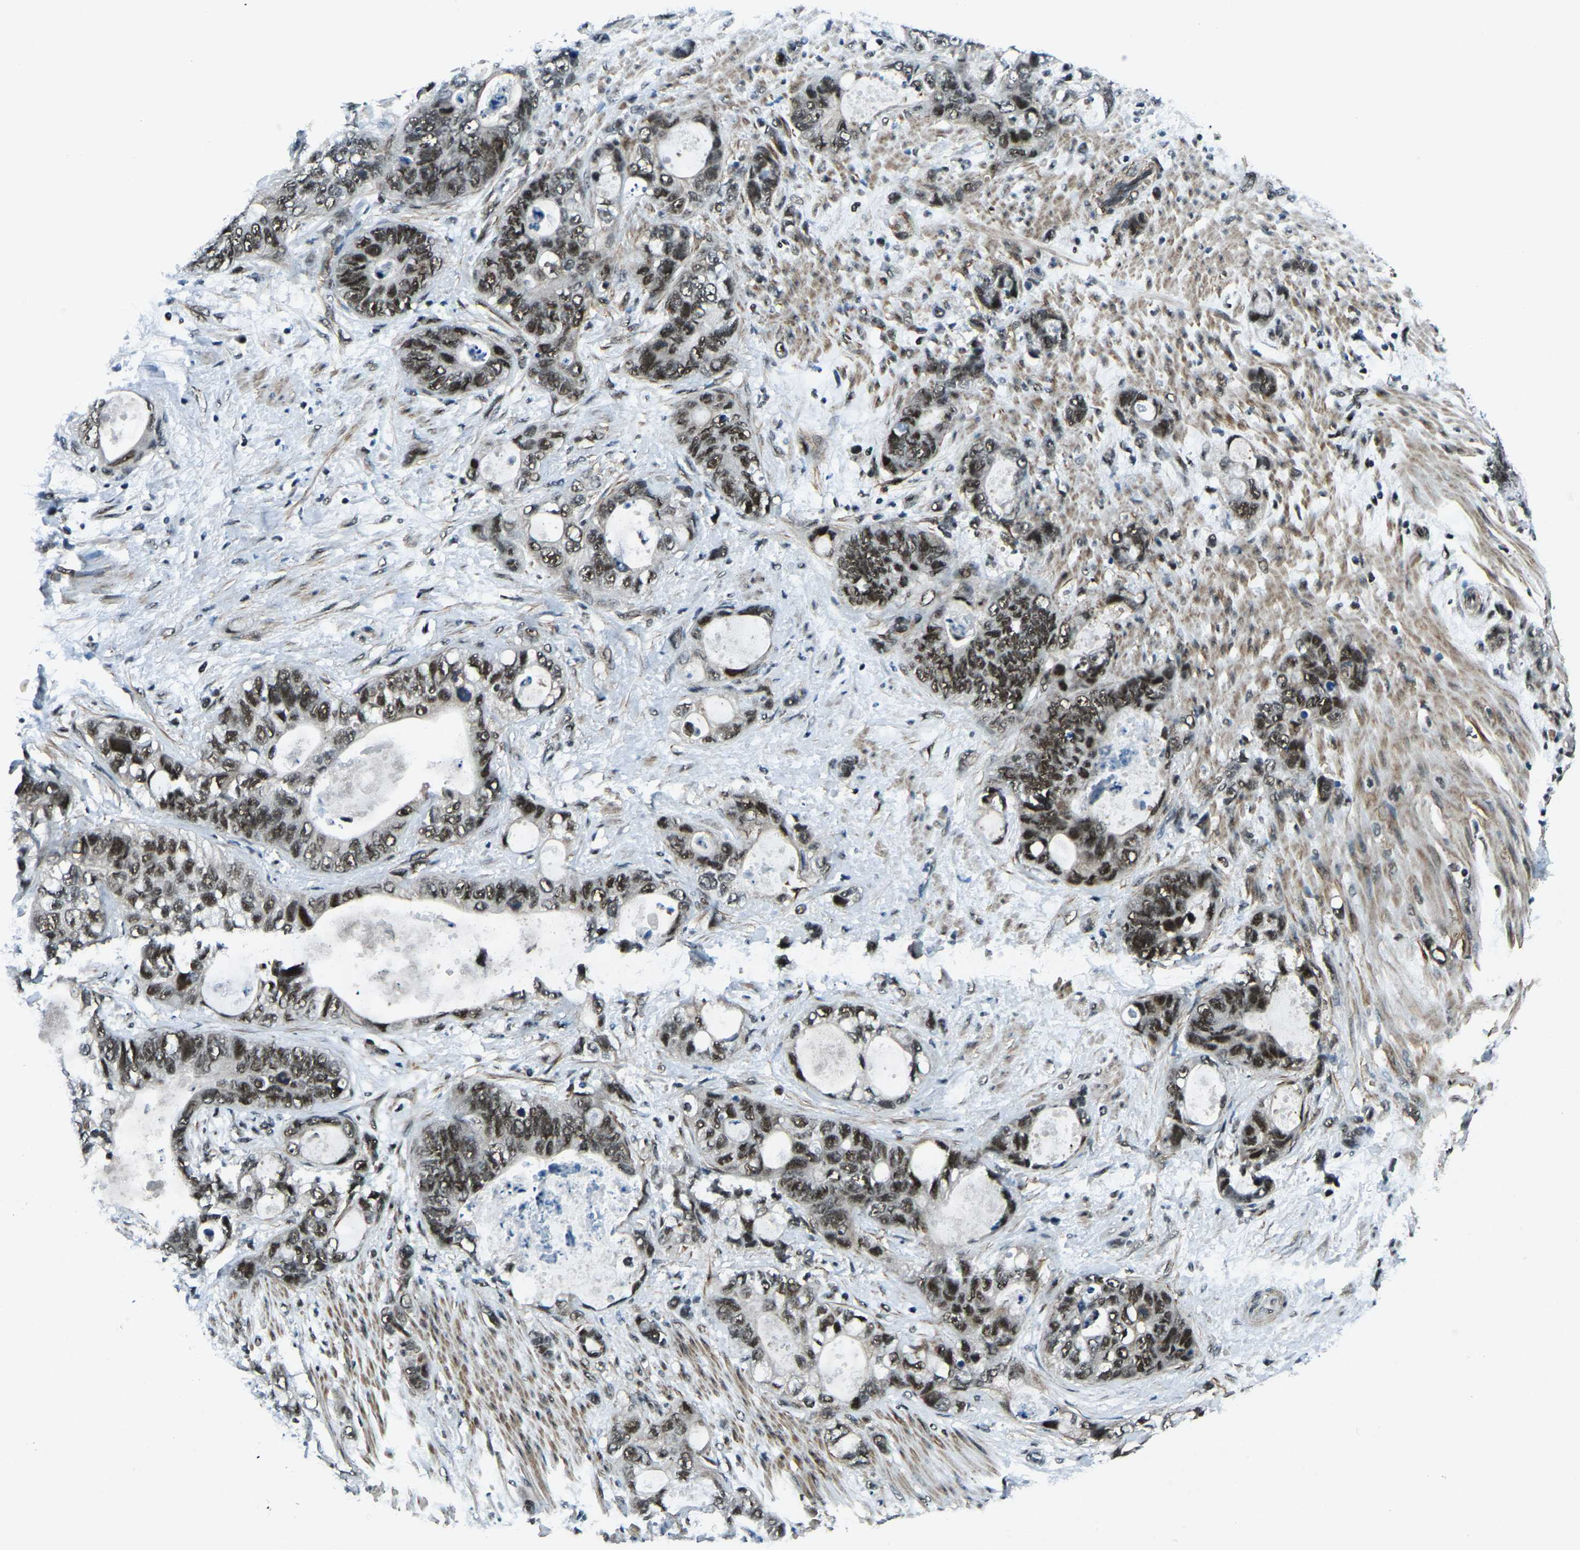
{"staining": {"intensity": "moderate", "quantity": ">75%", "location": "nuclear"}, "tissue": "stomach cancer", "cell_type": "Tumor cells", "image_type": "cancer", "snomed": [{"axis": "morphology", "description": "Normal tissue, NOS"}, {"axis": "morphology", "description": "Adenocarcinoma, NOS"}, {"axis": "topography", "description": "Stomach"}], "caption": "The photomicrograph displays staining of adenocarcinoma (stomach), revealing moderate nuclear protein expression (brown color) within tumor cells.", "gene": "PRCC", "patient": {"sex": "female", "age": 89}}